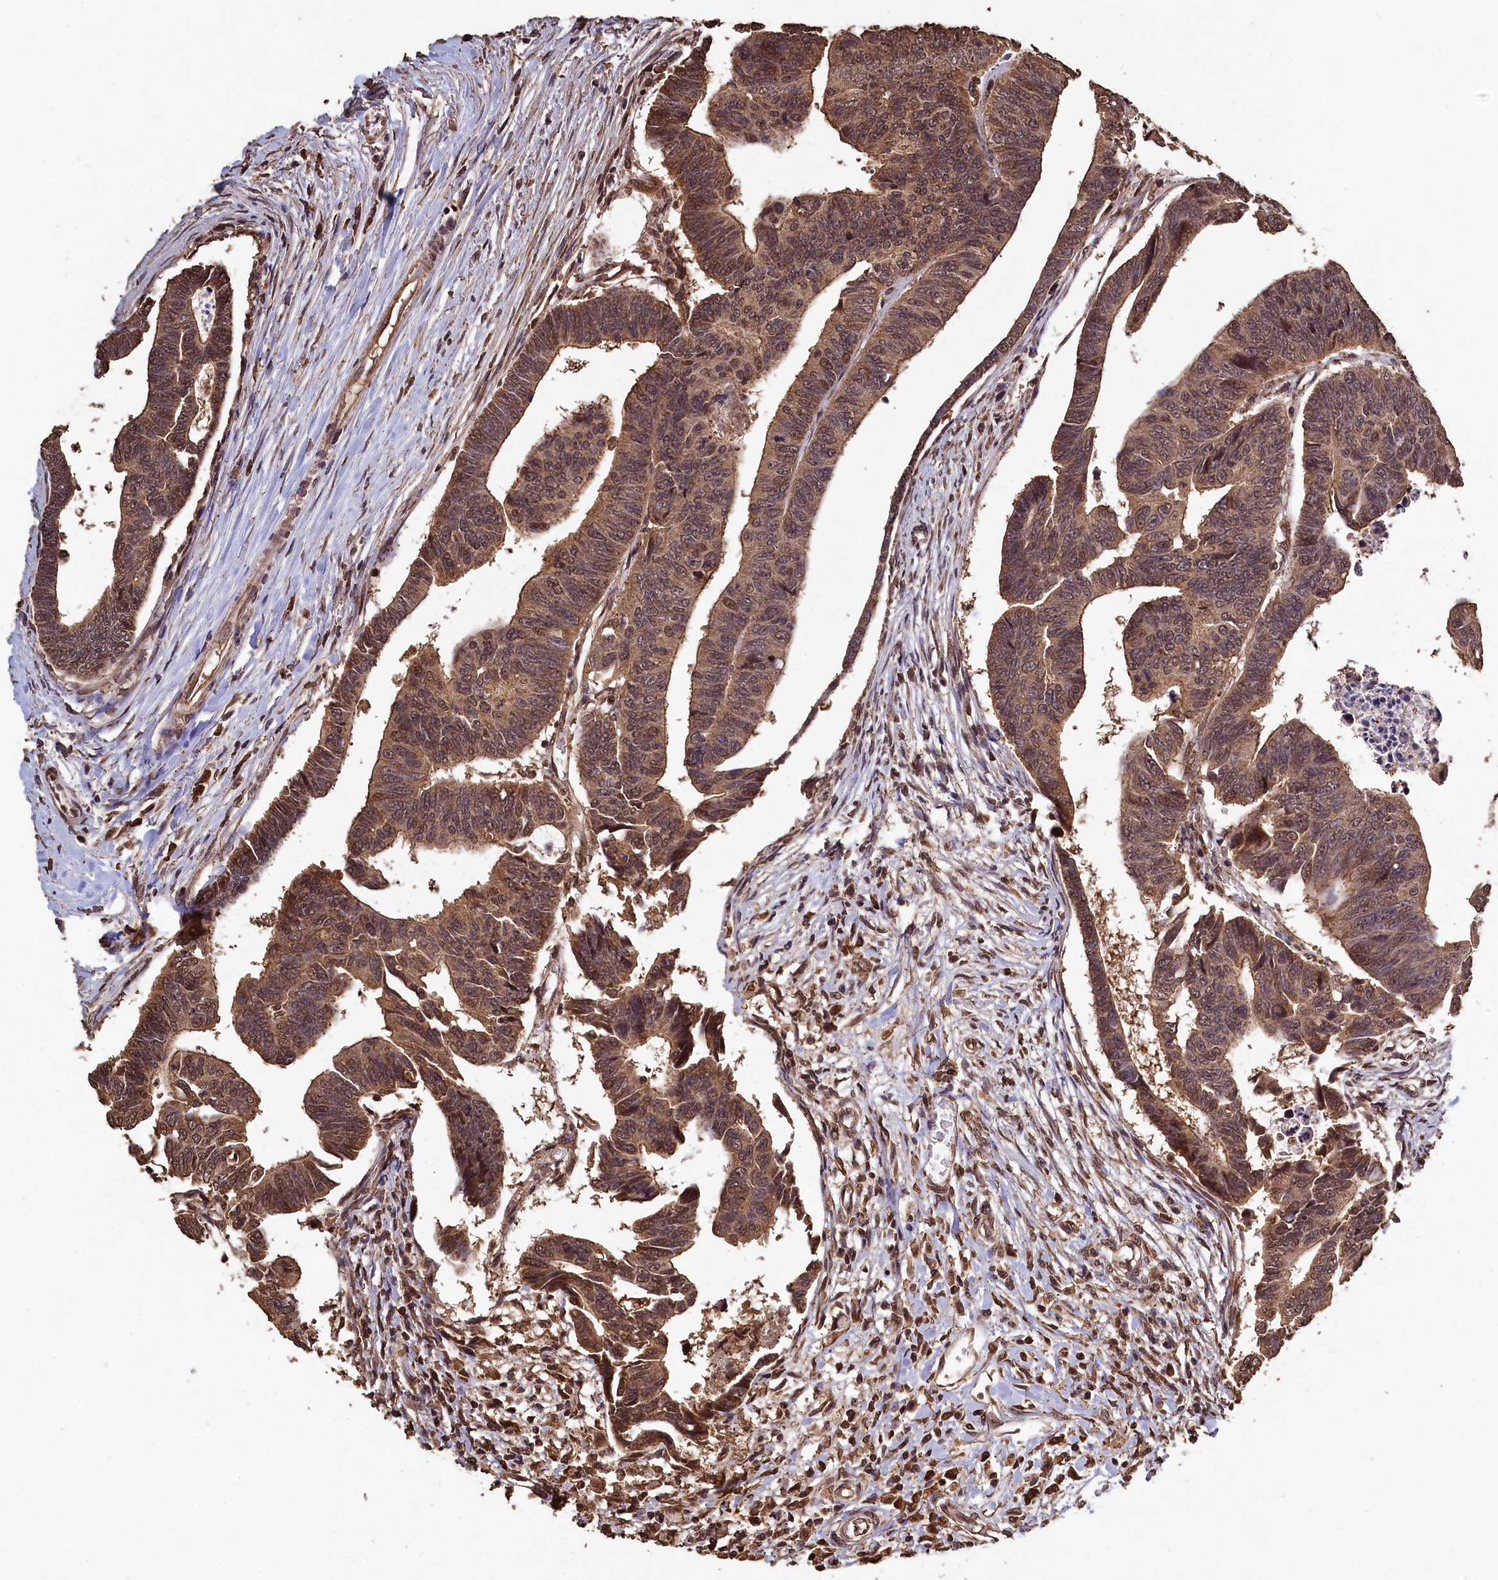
{"staining": {"intensity": "moderate", "quantity": ">75%", "location": "cytoplasmic/membranous,nuclear"}, "tissue": "colorectal cancer", "cell_type": "Tumor cells", "image_type": "cancer", "snomed": [{"axis": "morphology", "description": "Adenocarcinoma, NOS"}, {"axis": "topography", "description": "Rectum"}], "caption": "Human colorectal cancer (adenocarcinoma) stained with a protein marker exhibits moderate staining in tumor cells.", "gene": "CEP57L1", "patient": {"sex": "female", "age": 65}}